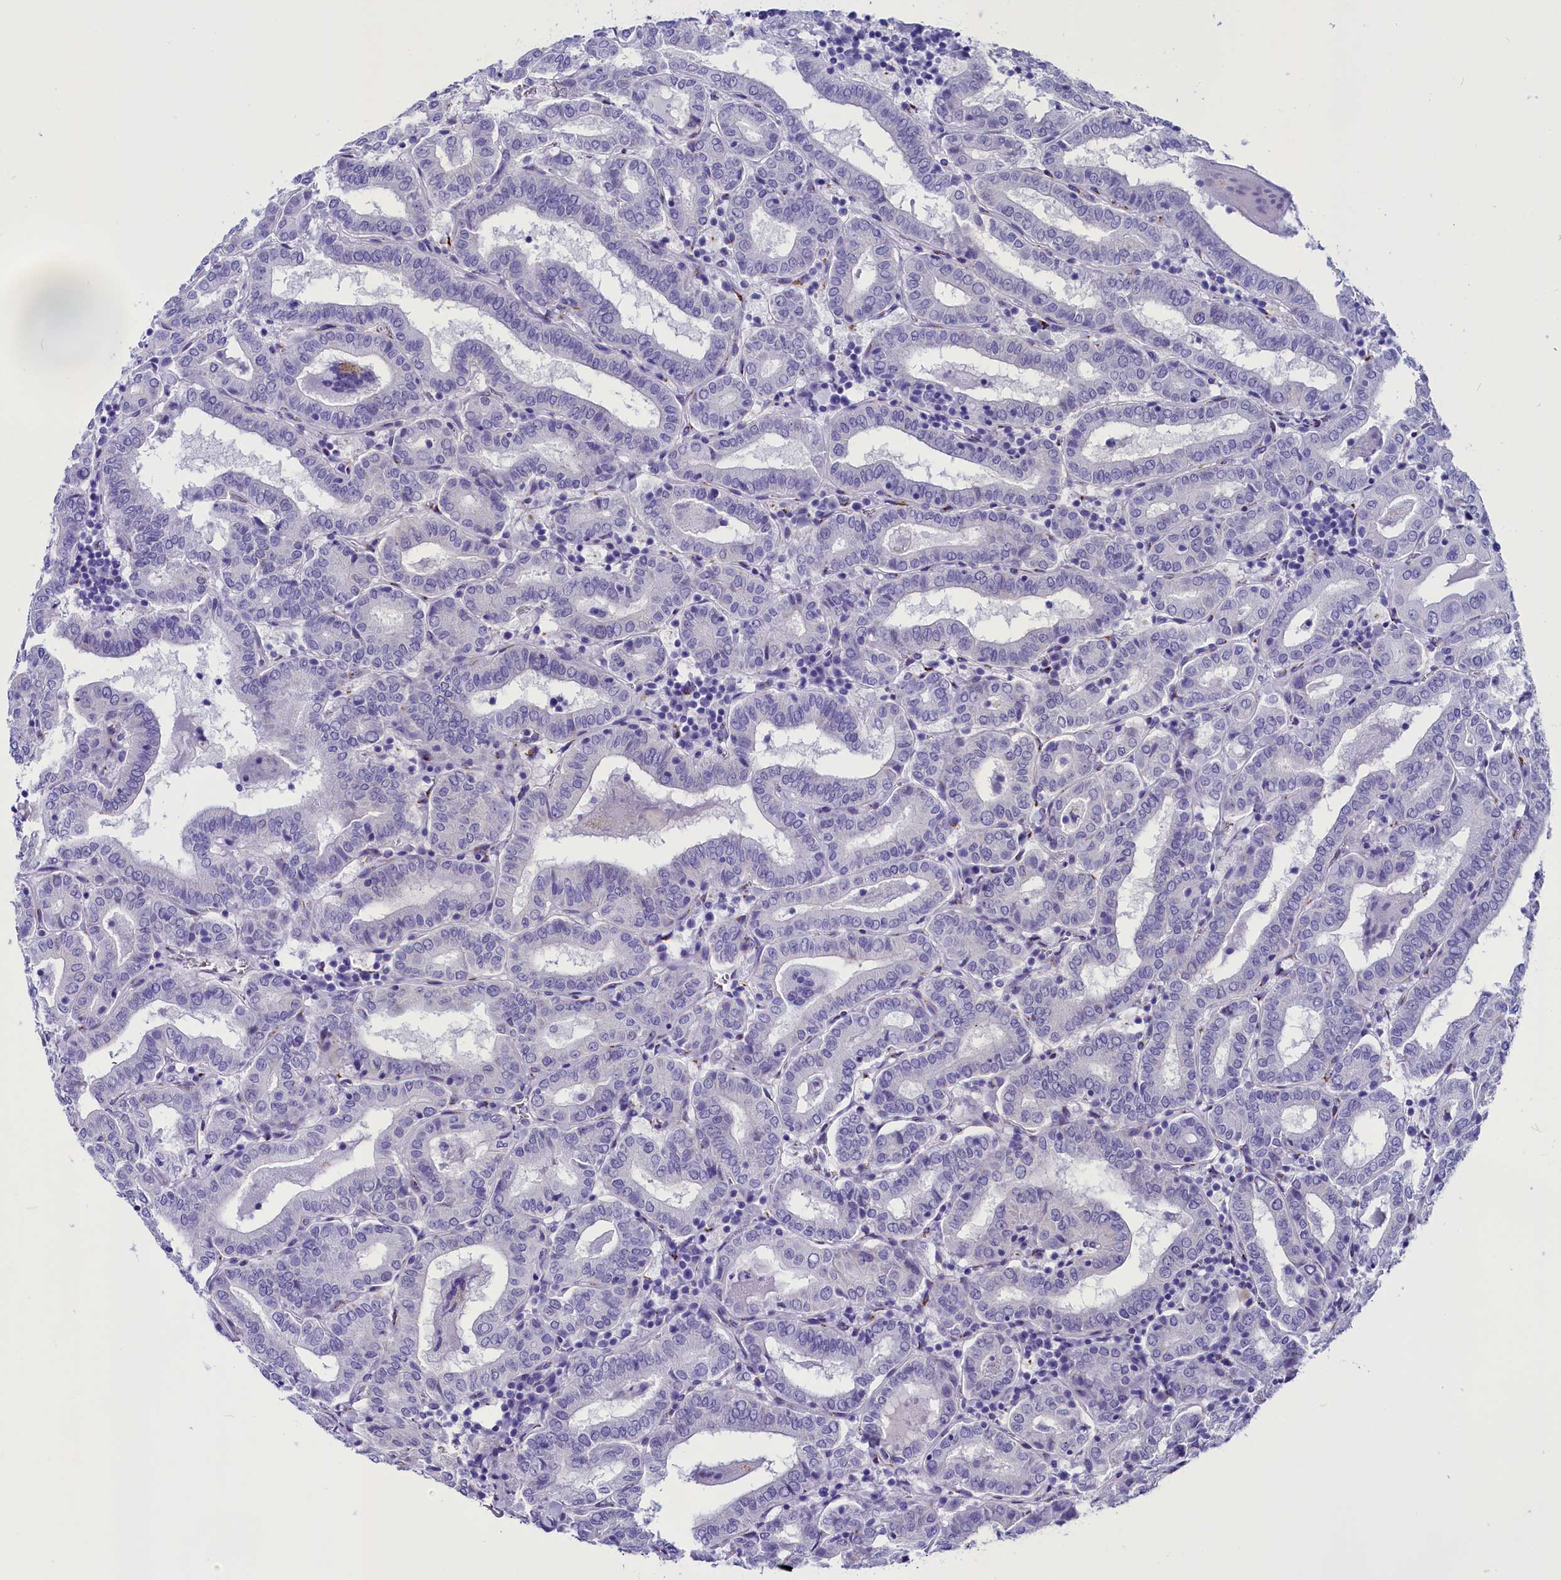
{"staining": {"intensity": "negative", "quantity": "none", "location": "none"}, "tissue": "thyroid cancer", "cell_type": "Tumor cells", "image_type": "cancer", "snomed": [{"axis": "morphology", "description": "Papillary adenocarcinoma, NOS"}, {"axis": "topography", "description": "Thyroid gland"}], "caption": "Immunohistochemistry (IHC) image of papillary adenocarcinoma (thyroid) stained for a protein (brown), which reveals no staining in tumor cells. (DAB immunohistochemistry visualized using brightfield microscopy, high magnification).", "gene": "AP3B2", "patient": {"sex": "female", "age": 72}}